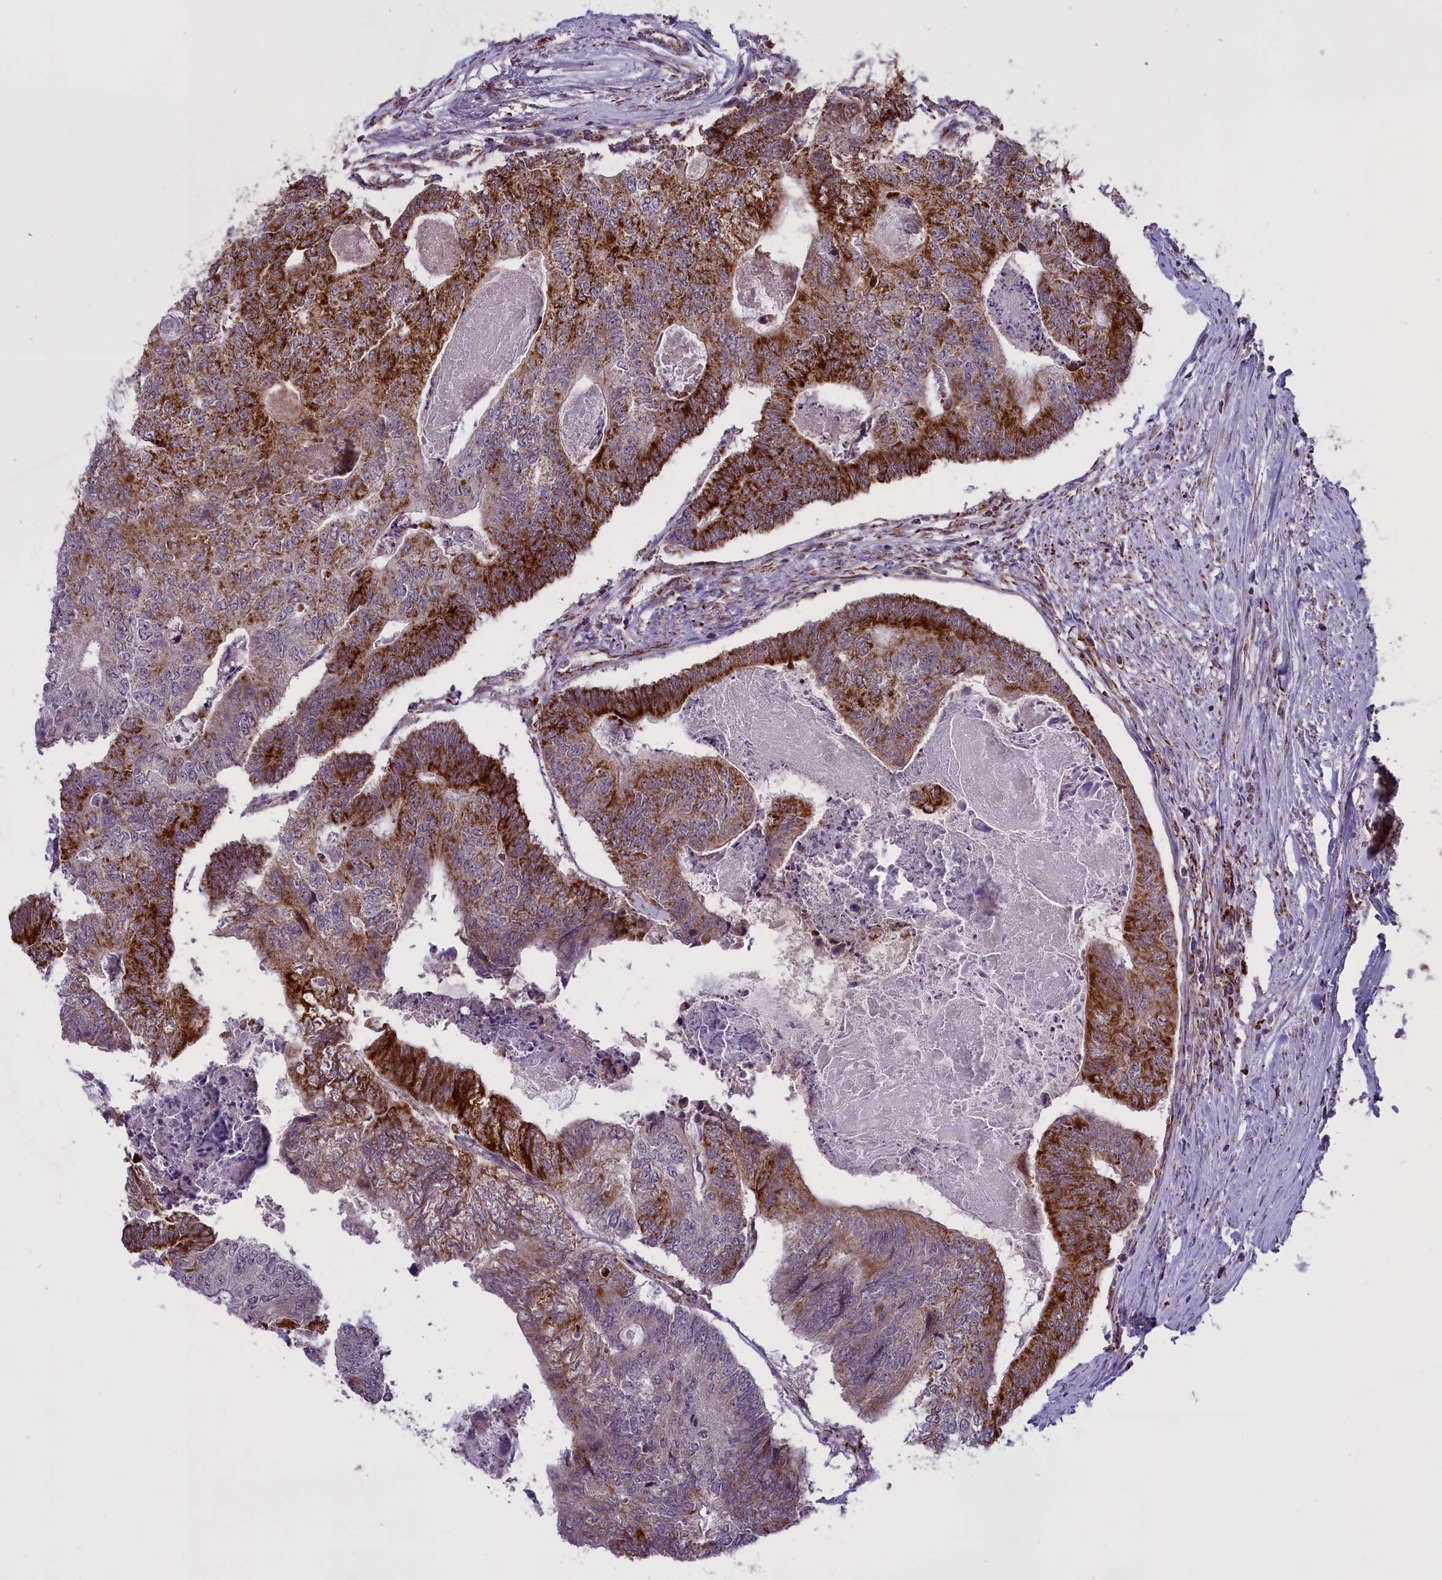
{"staining": {"intensity": "strong", "quantity": "25%-75%", "location": "cytoplasmic/membranous"}, "tissue": "colorectal cancer", "cell_type": "Tumor cells", "image_type": "cancer", "snomed": [{"axis": "morphology", "description": "Adenocarcinoma, NOS"}, {"axis": "topography", "description": "Colon"}], "caption": "IHC photomicrograph of colorectal cancer (adenocarcinoma) stained for a protein (brown), which reveals high levels of strong cytoplasmic/membranous staining in approximately 25%-75% of tumor cells.", "gene": "NDUFS5", "patient": {"sex": "female", "age": 67}}